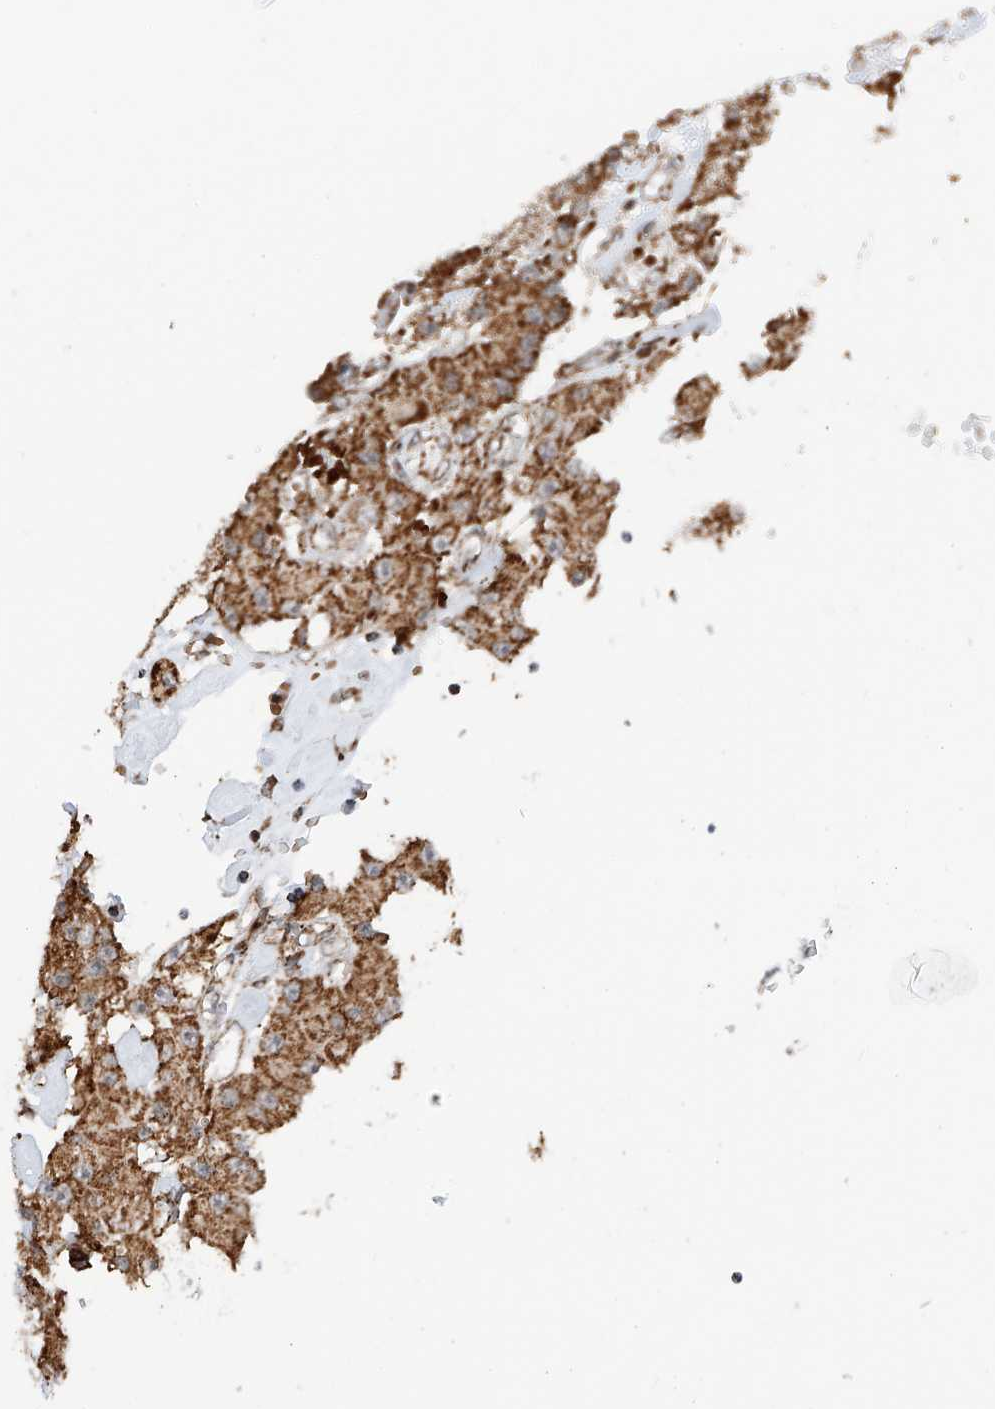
{"staining": {"intensity": "strong", "quantity": ">75%", "location": "cytoplasmic/membranous"}, "tissue": "carcinoid", "cell_type": "Tumor cells", "image_type": "cancer", "snomed": [{"axis": "morphology", "description": "Carcinoid, malignant, NOS"}, {"axis": "topography", "description": "Pancreas"}], "caption": "Immunohistochemical staining of carcinoid demonstrates high levels of strong cytoplasmic/membranous protein staining in about >75% of tumor cells. (brown staining indicates protein expression, while blue staining denotes nuclei).", "gene": "ZSCAN29", "patient": {"sex": "male", "age": 41}}